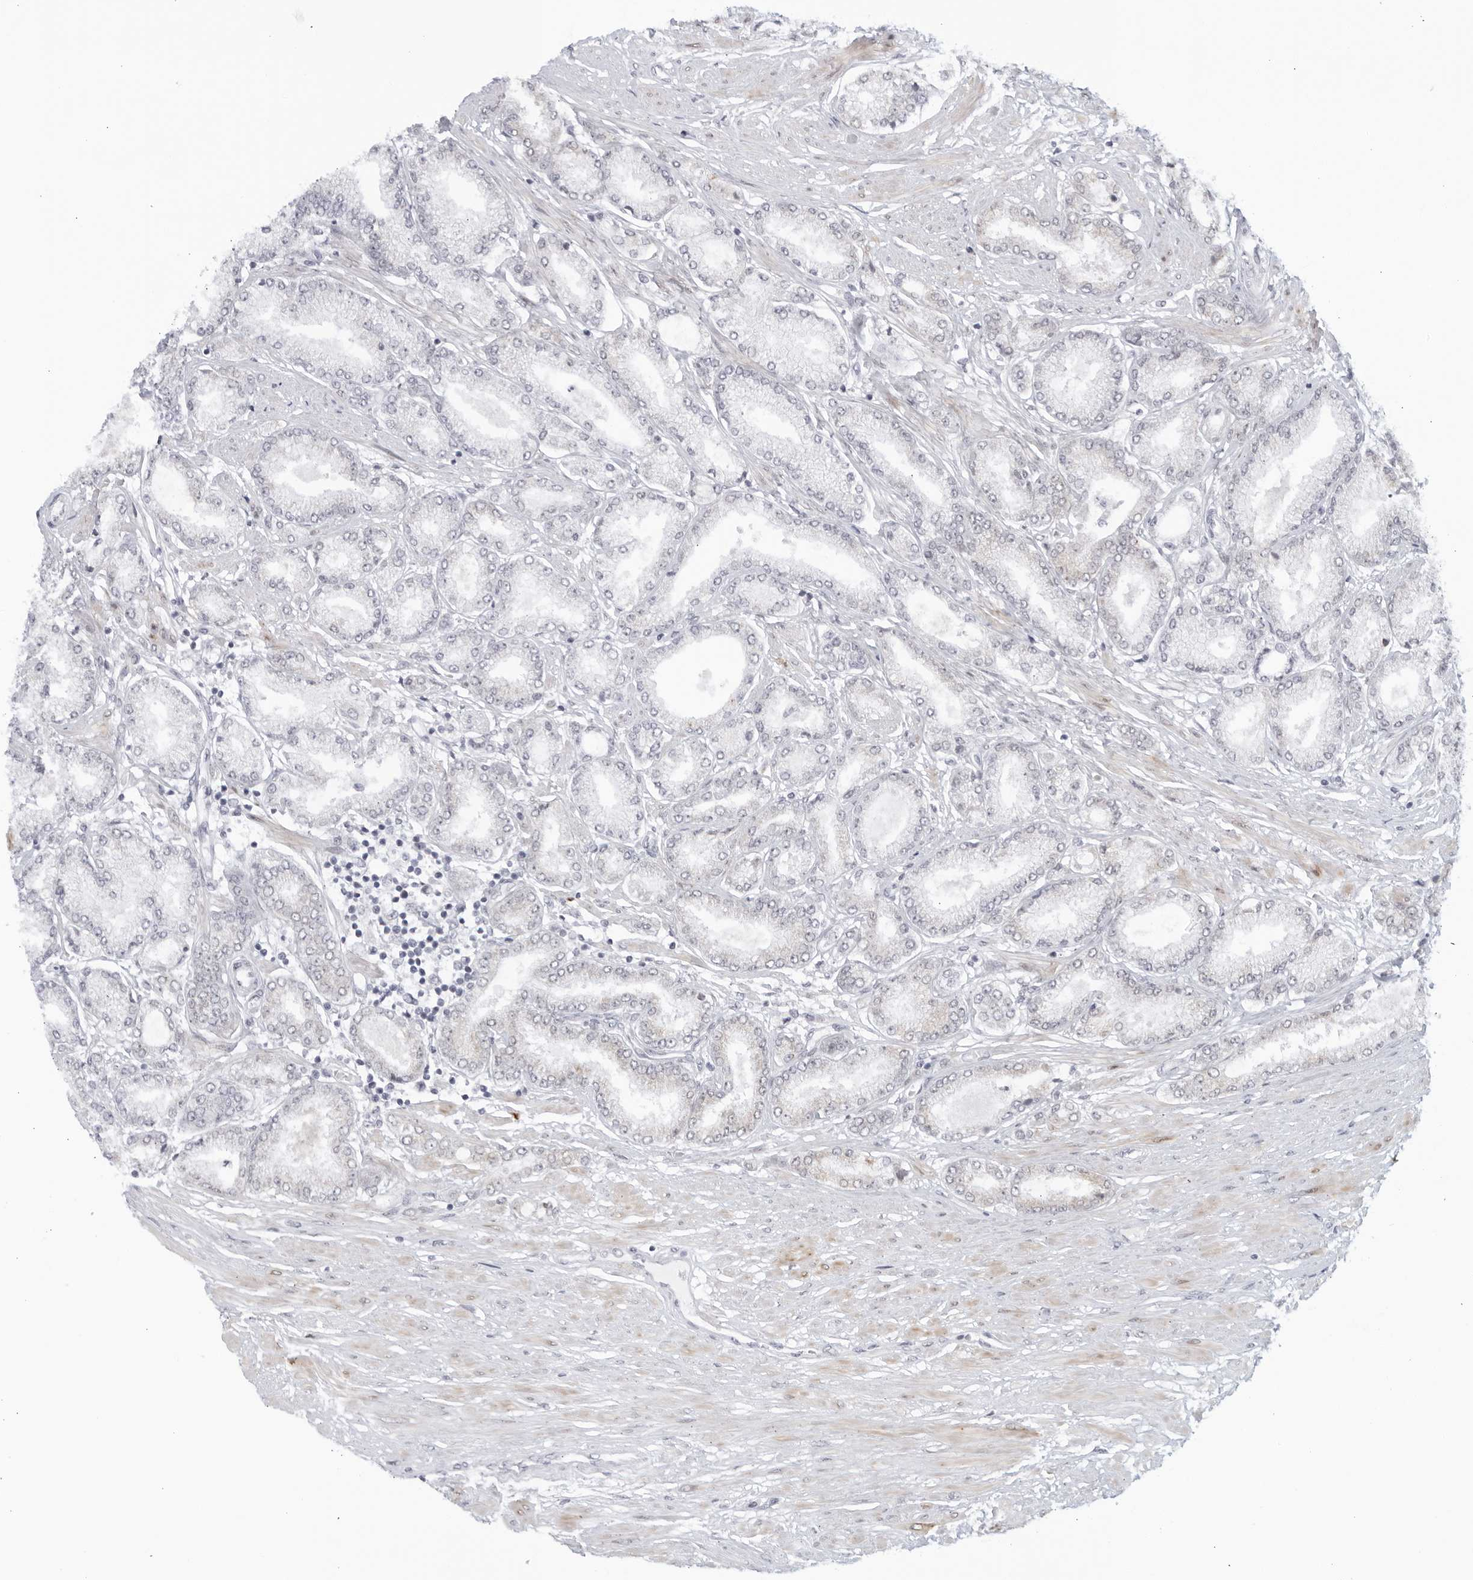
{"staining": {"intensity": "weak", "quantity": "<25%", "location": "cytoplasmic/membranous"}, "tissue": "prostate cancer", "cell_type": "Tumor cells", "image_type": "cancer", "snomed": [{"axis": "morphology", "description": "Adenocarcinoma, Low grade"}, {"axis": "topography", "description": "Prostate"}], "caption": "Tumor cells are negative for protein expression in human adenocarcinoma (low-grade) (prostate).", "gene": "WDTC1", "patient": {"sex": "male", "age": 63}}